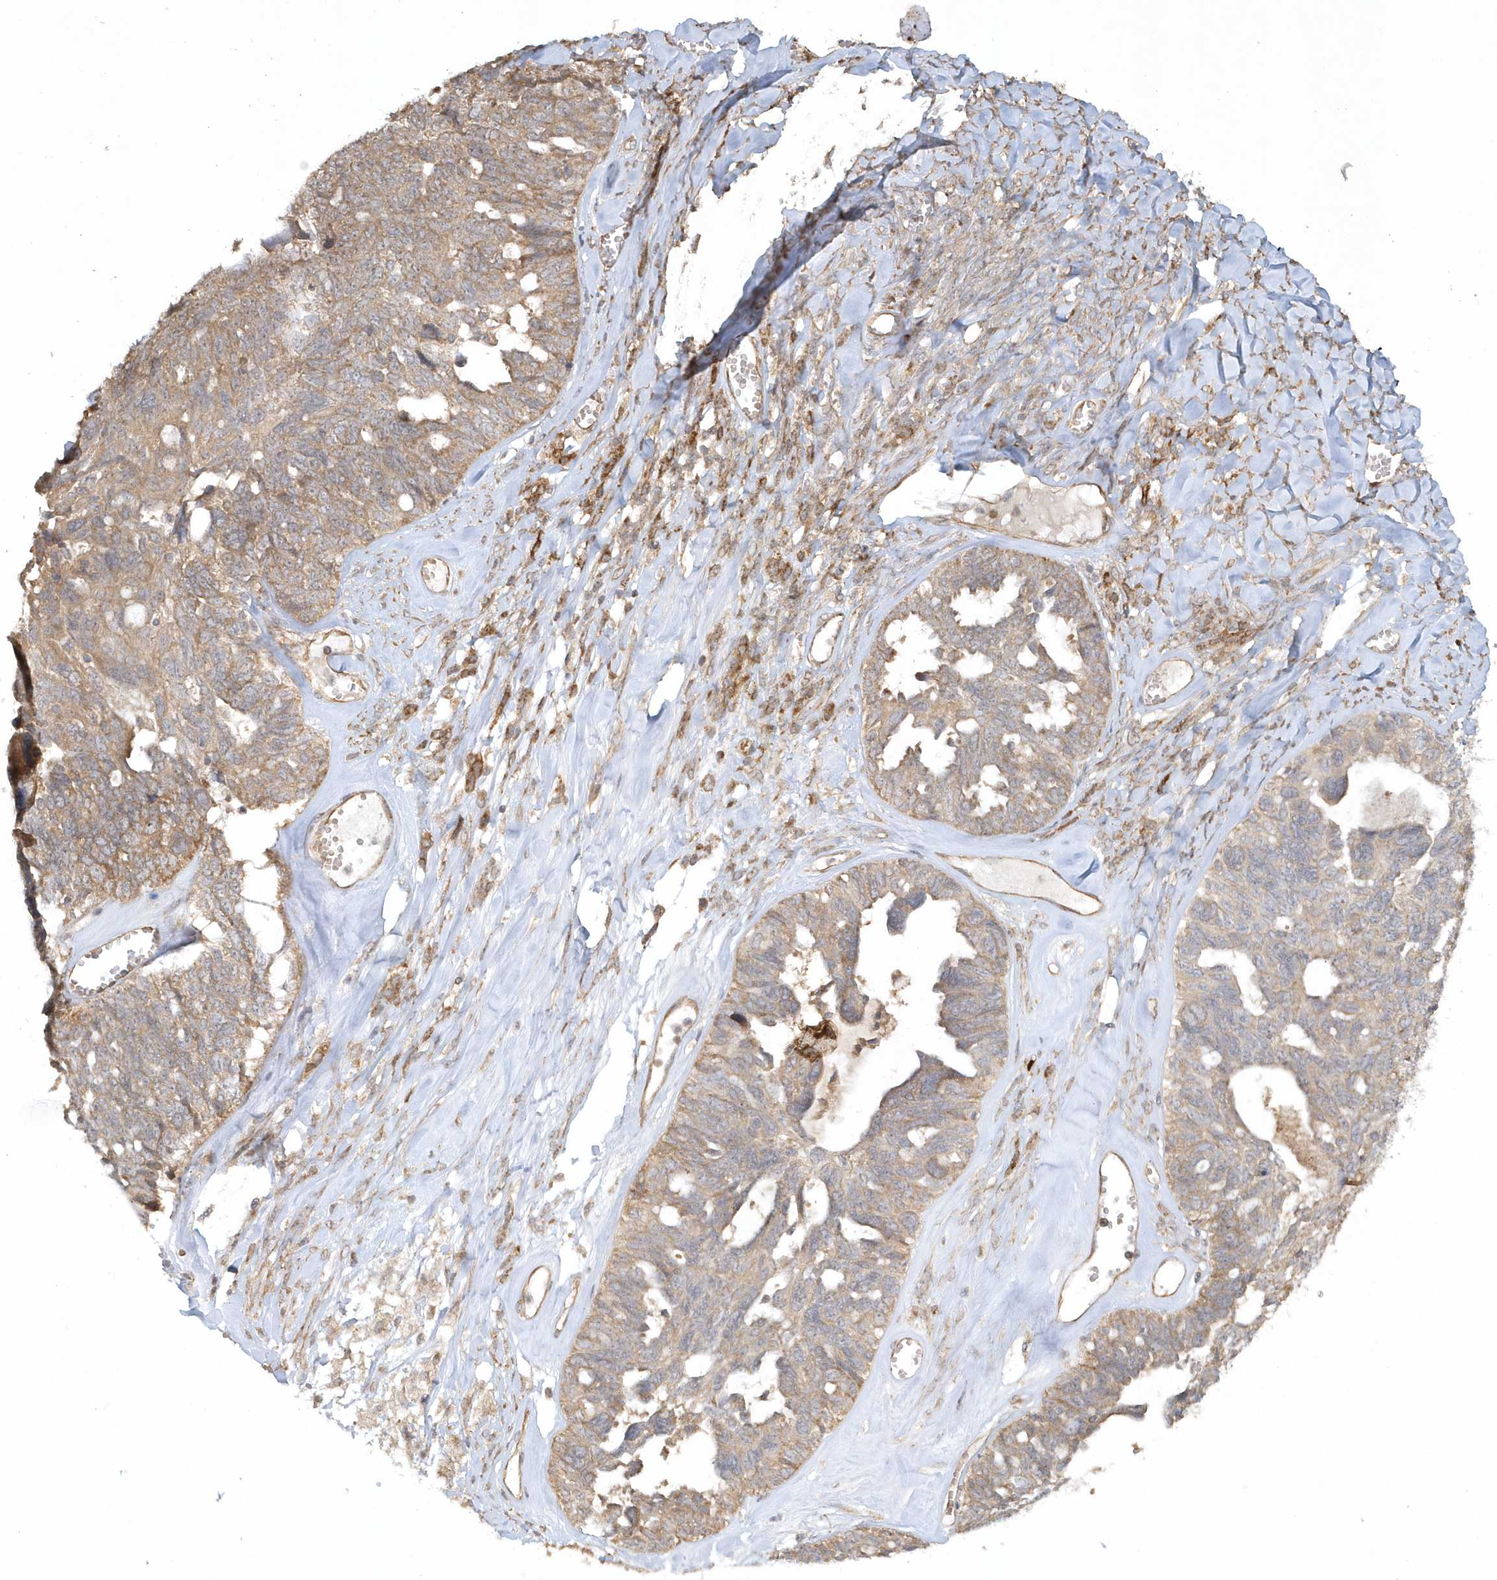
{"staining": {"intensity": "moderate", "quantity": ">75%", "location": "cytoplasmic/membranous"}, "tissue": "ovarian cancer", "cell_type": "Tumor cells", "image_type": "cancer", "snomed": [{"axis": "morphology", "description": "Cystadenocarcinoma, serous, NOS"}, {"axis": "topography", "description": "Ovary"}], "caption": "DAB immunohistochemical staining of ovarian cancer reveals moderate cytoplasmic/membranous protein positivity in approximately >75% of tumor cells.", "gene": "THG1L", "patient": {"sex": "female", "age": 79}}